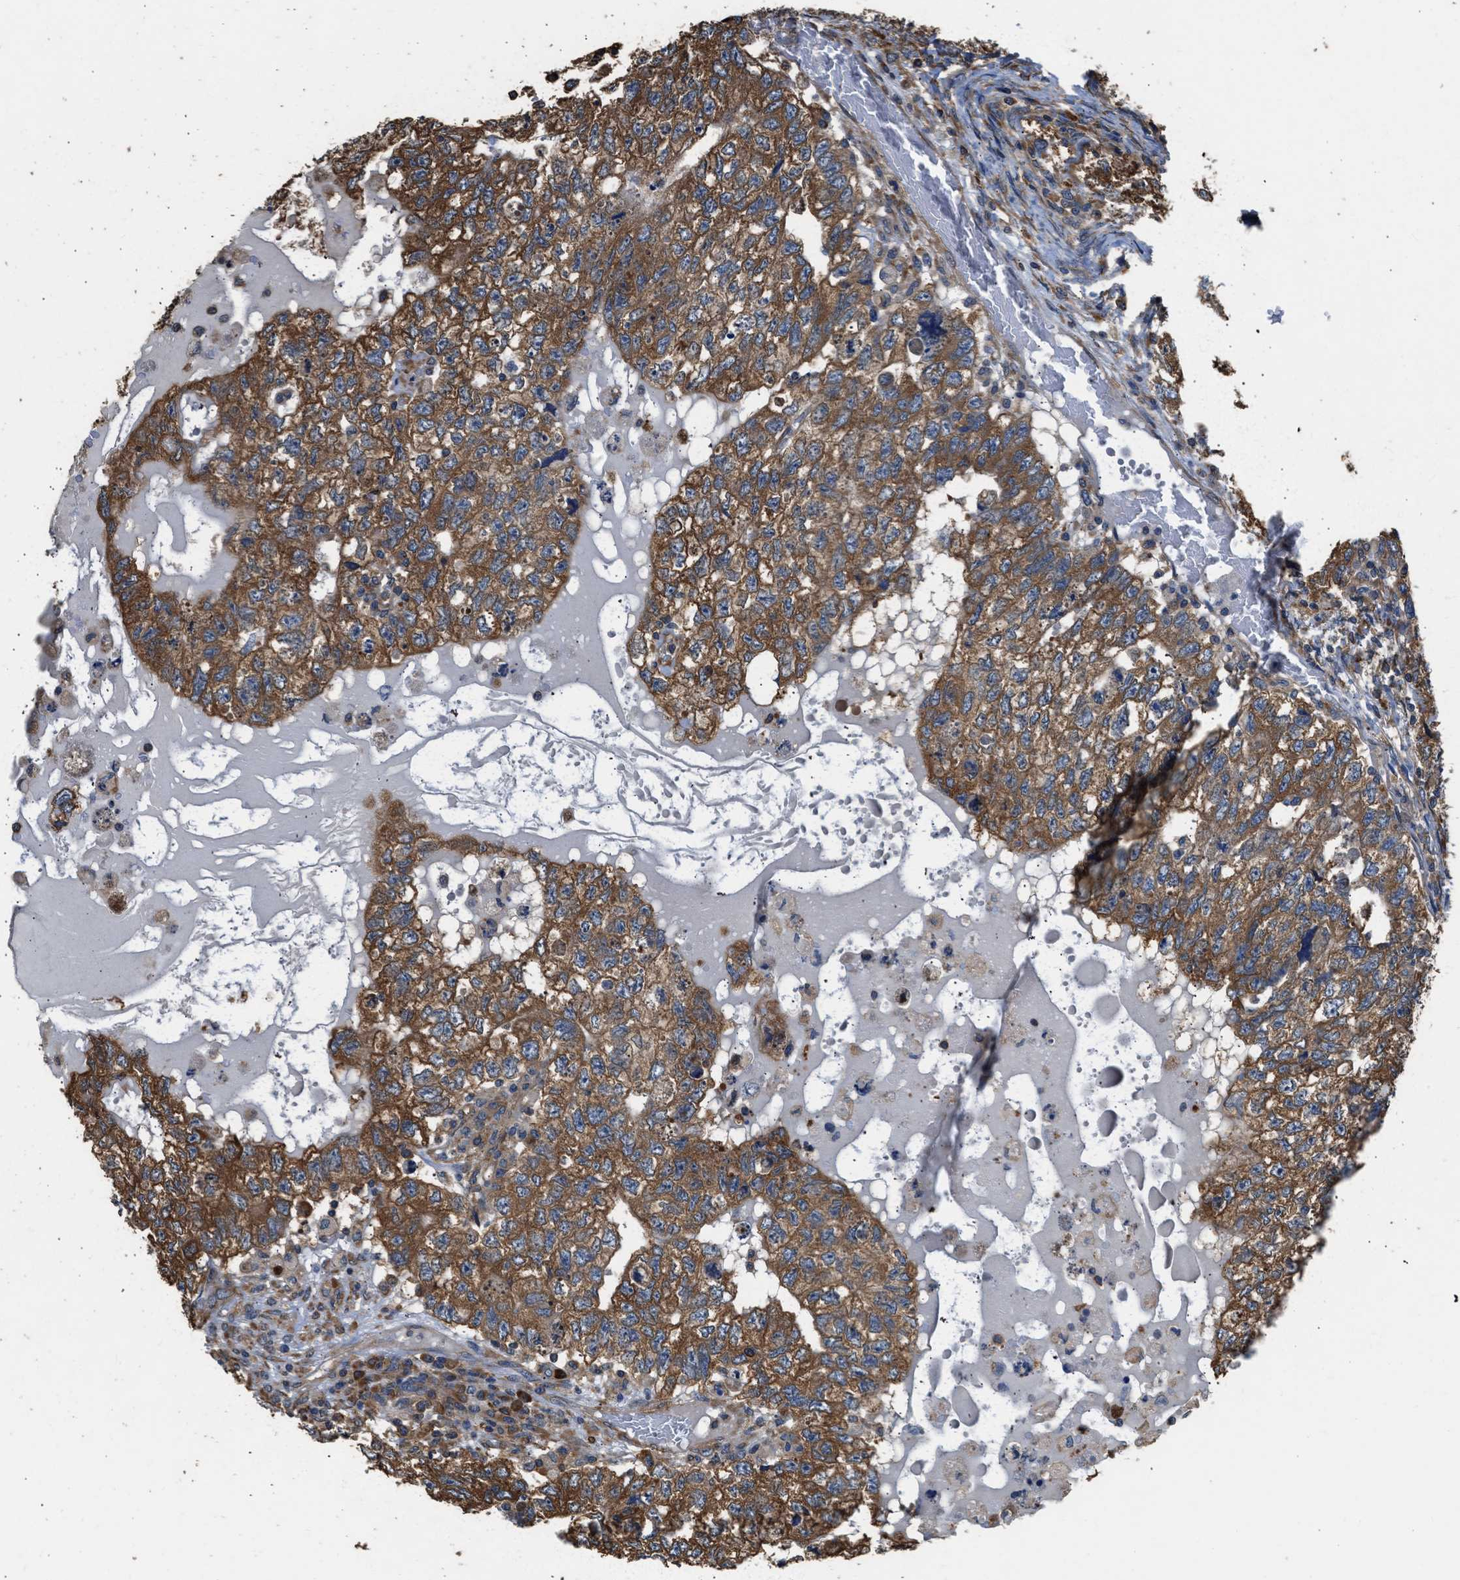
{"staining": {"intensity": "strong", "quantity": ">75%", "location": "cytoplasmic/membranous"}, "tissue": "testis cancer", "cell_type": "Tumor cells", "image_type": "cancer", "snomed": [{"axis": "morphology", "description": "Carcinoma, Embryonal, NOS"}, {"axis": "topography", "description": "Testis"}], "caption": "Protein expression analysis of testis cancer (embryonal carcinoma) displays strong cytoplasmic/membranous staining in approximately >75% of tumor cells.", "gene": "SLC36A4", "patient": {"sex": "male", "age": 36}}